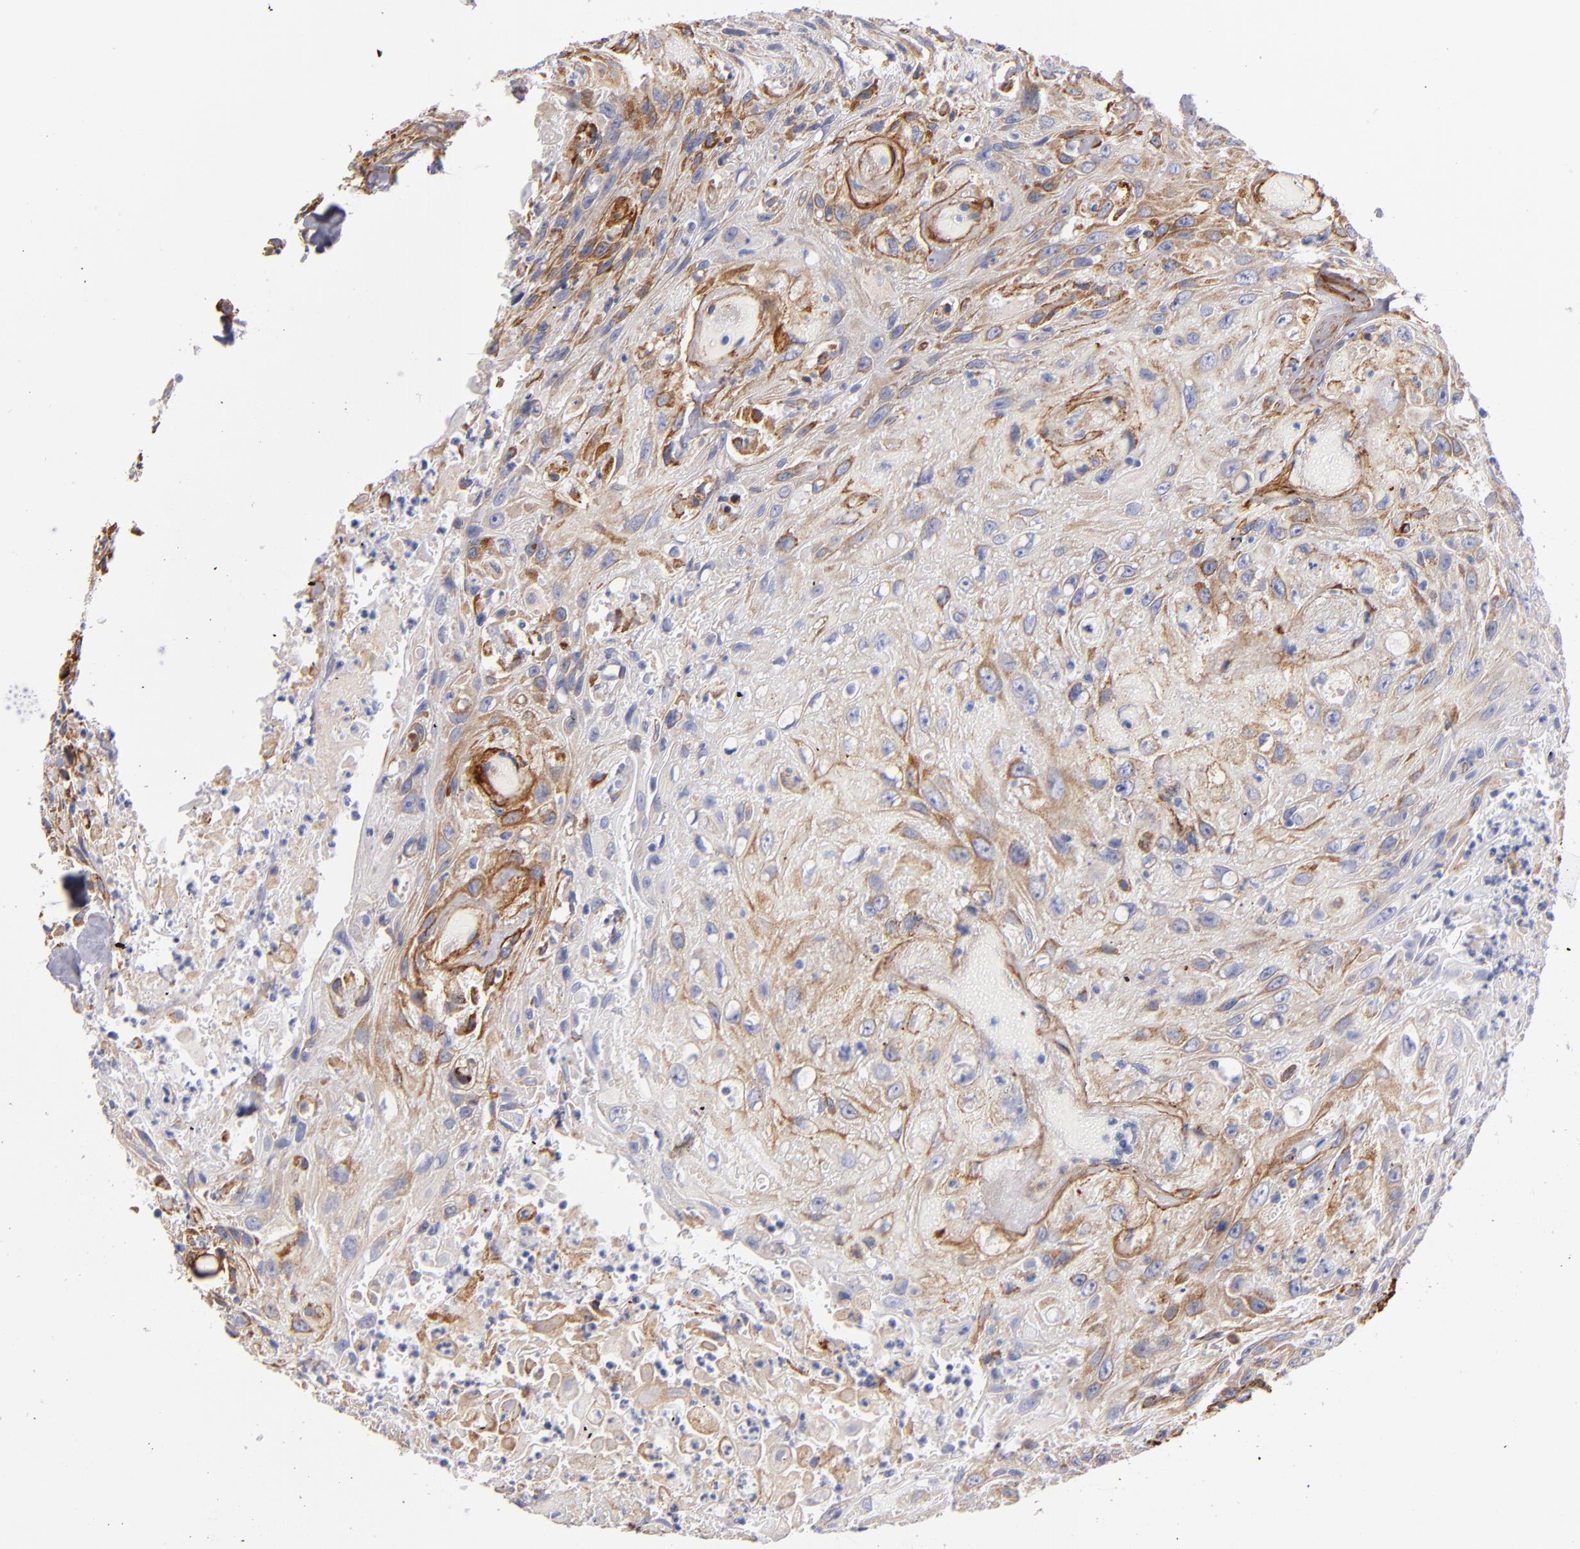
{"staining": {"intensity": "moderate", "quantity": "25%-75%", "location": "cytoplasmic/membranous"}, "tissue": "urothelial cancer", "cell_type": "Tumor cells", "image_type": "cancer", "snomed": [{"axis": "morphology", "description": "Urothelial carcinoma, High grade"}, {"axis": "topography", "description": "Urinary bladder"}], "caption": "The micrograph exhibits a brown stain indicating the presence of a protein in the cytoplasmic/membranous of tumor cells in high-grade urothelial carcinoma. The staining is performed using DAB brown chromogen to label protein expression. The nuclei are counter-stained blue using hematoxylin.", "gene": "LAMC1", "patient": {"sex": "female", "age": 84}}